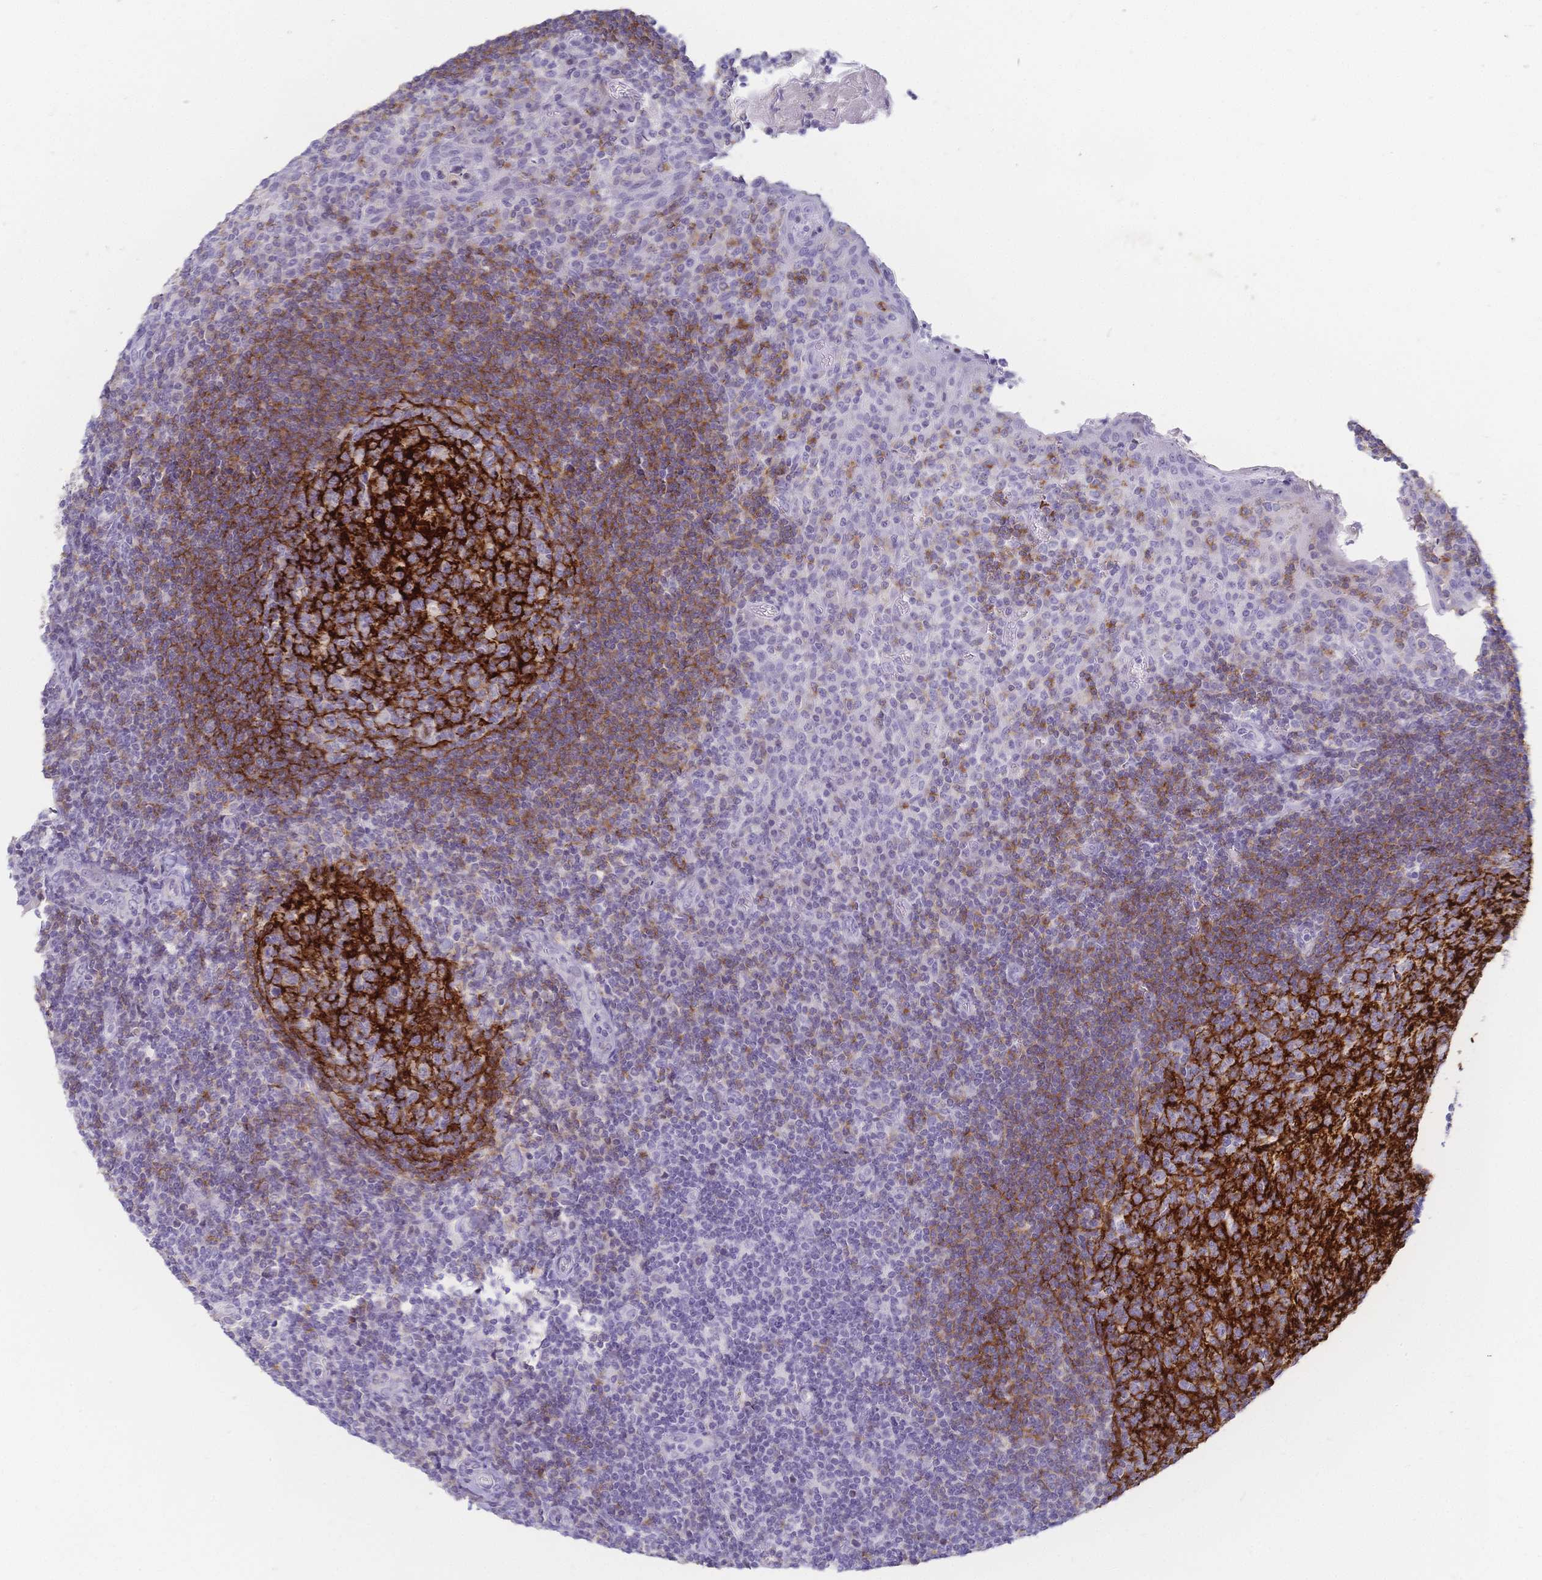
{"staining": {"intensity": "strong", "quantity": ">75%", "location": "cytoplasmic/membranous"}, "tissue": "tonsil", "cell_type": "Germinal center cells", "image_type": "normal", "snomed": [{"axis": "morphology", "description": "Normal tissue, NOS"}, {"axis": "topography", "description": "Tonsil"}], "caption": "IHC histopathology image of unremarkable human tonsil stained for a protein (brown), which demonstrates high levels of strong cytoplasmic/membranous staining in about >75% of germinal center cells.", "gene": "CR2", "patient": {"sex": "female", "age": 10}}